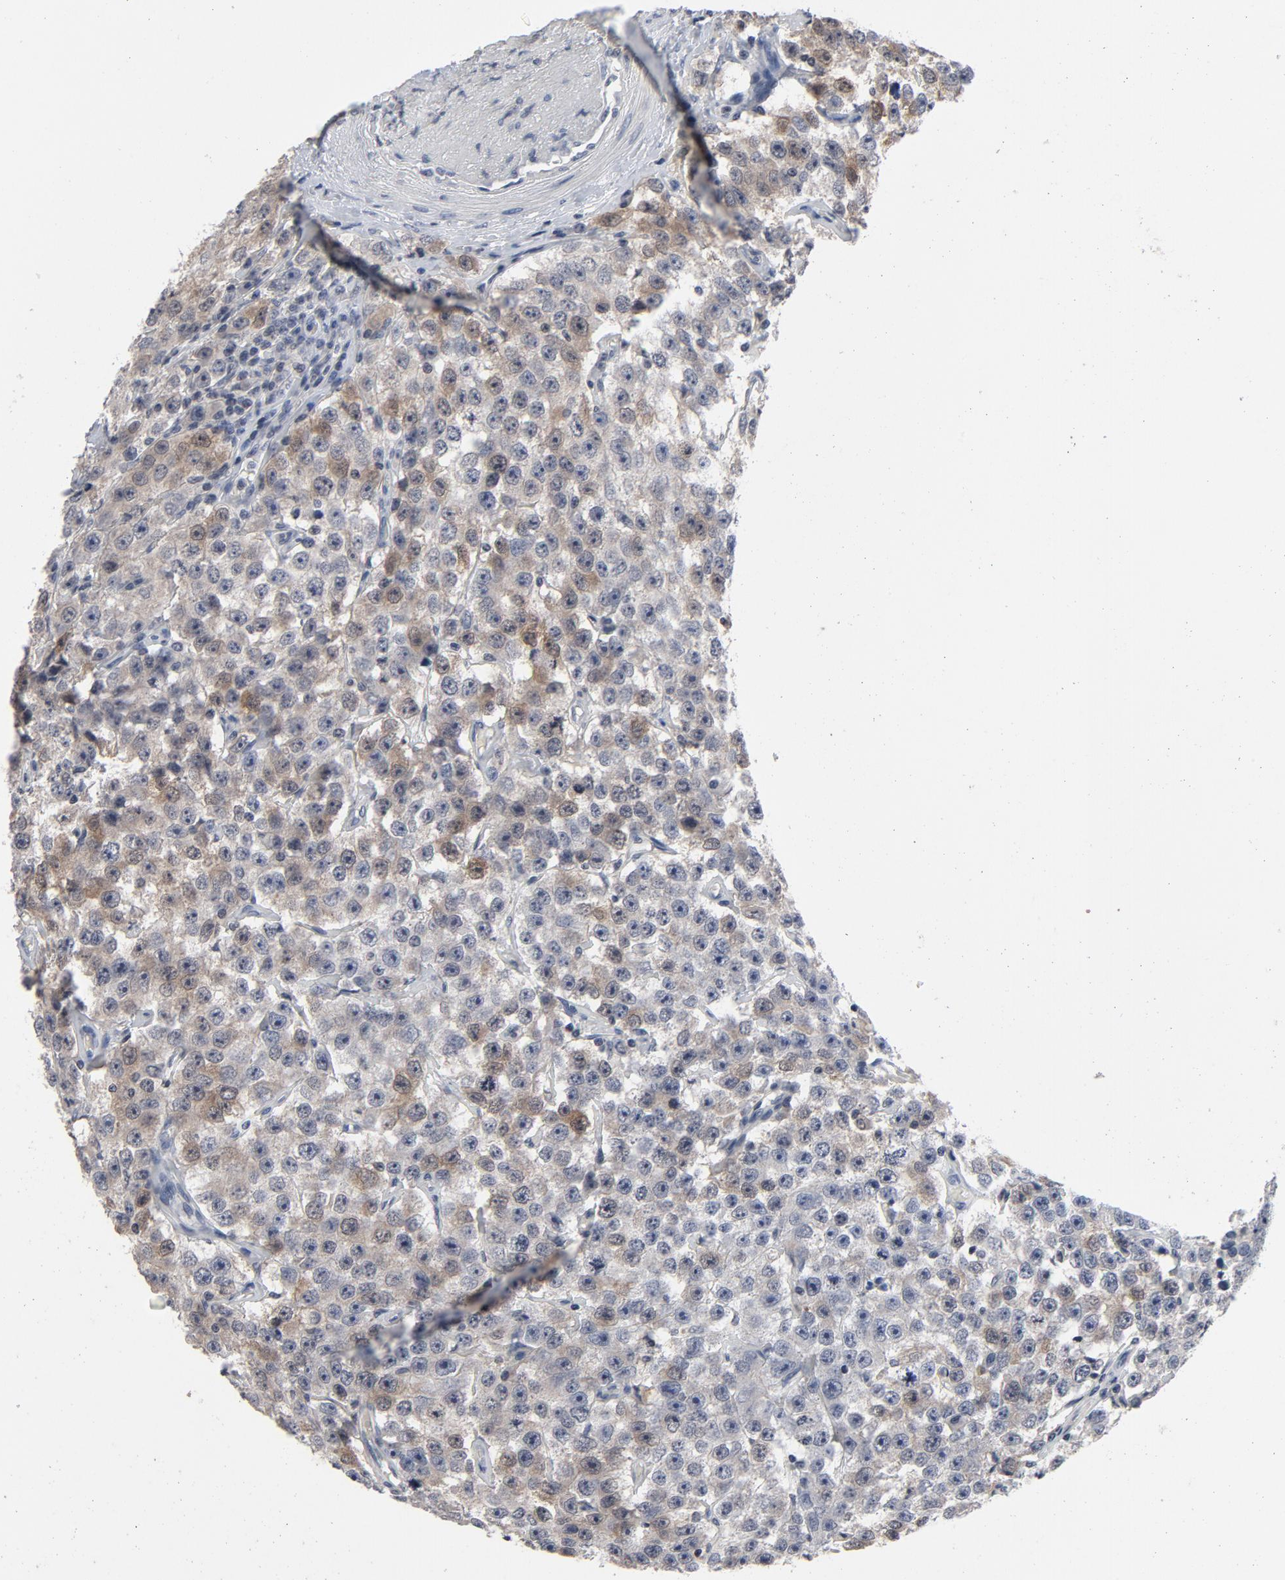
{"staining": {"intensity": "strong", "quantity": ">75%", "location": "cytoplasmic/membranous"}, "tissue": "testis cancer", "cell_type": "Tumor cells", "image_type": "cancer", "snomed": [{"axis": "morphology", "description": "Seminoma, NOS"}, {"axis": "topography", "description": "Testis"}], "caption": "Protein expression analysis of testis cancer displays strong cytoplasmic/membranous positivity in about >75% of tumor cells. (Stains: DAB (3,3'-diaminobenzidine) in brown, nuclei in blue, Microscopy: brightfield microscopy at high magnification).", "gene": "TCL1A", "patient": {"sex": "male", "age": 52}}